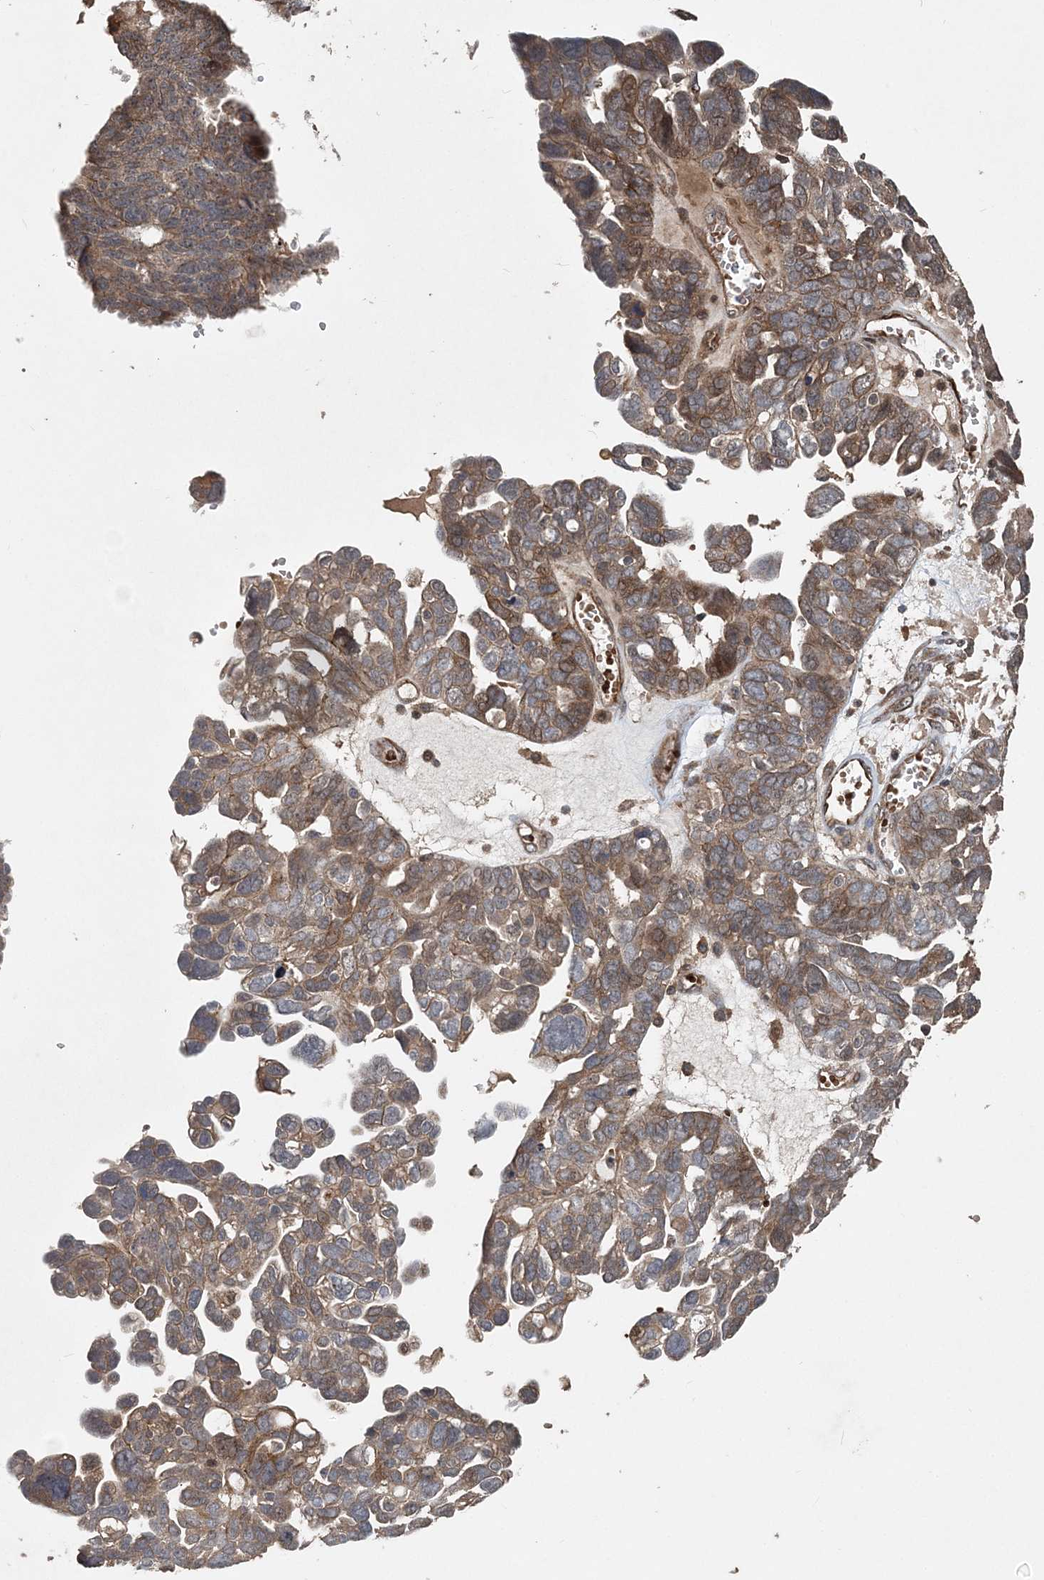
{"staining": {"intensity": "moderate", "quantity": ">75%", "location": "cytoplasmic/membranous"}, "tissue": "ovarian cancer", "cell_type": "Tumor cells", "image_type": "cancer", "snomed": [{"axis": "morphology", "description": "Cystadenocarcinoma, serous, NOS"}, {"axis": "topography", "description": "Ovary"}], "caption": "A brown stain shows moderate cytoplasmic/membranous positivity of a protein in ovarian serous cystadenocarcinoma tumor cells. The staining was performed using DAB to visualize the protein expression in brown, while the nuclei were stained in blue with hematoxylin (Magnification: 20x).", "gene": "HYCC2", "patient": {"sex": "female", "age": 79}}